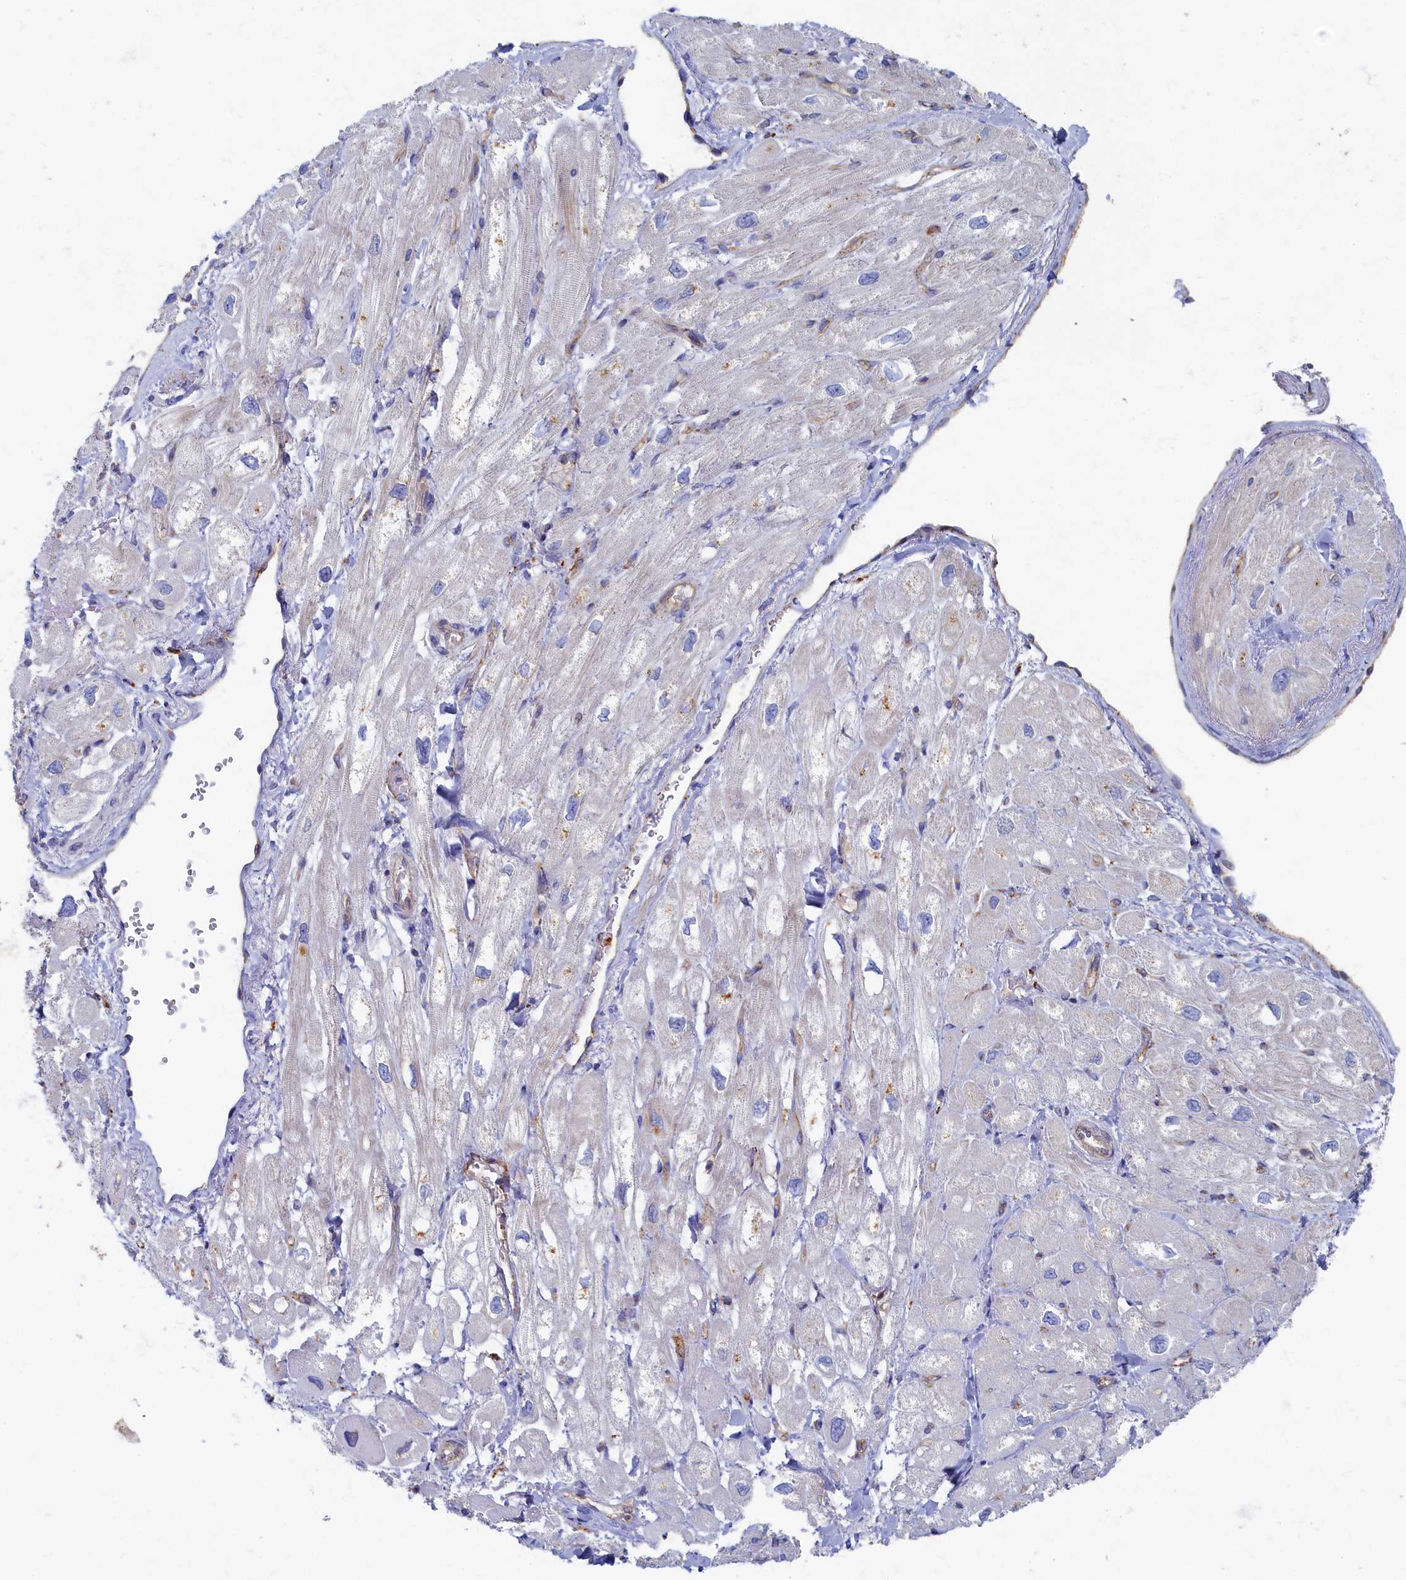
{"staining": {"intensity": "moderate", "quantity": "25%-75%", "location": "cytoplasmic/membranous"}, "tissue": "heart muscle", "cell_type": "Cardiomyocytes", "image_type": "normal", "snomed": [{"axis": "morphology", "description": "Normal tissue, NOS"}, {"axis": "topography", "description": "Heart"}], "caption": "Human heart muscle stained with a brown dye shows moderate cytoplasmic/membranous positive positivity in about 25%-75% of cardiomyocytes.", "gene": "PSMG2", "patient": {"sex": "male", "age": 65}}